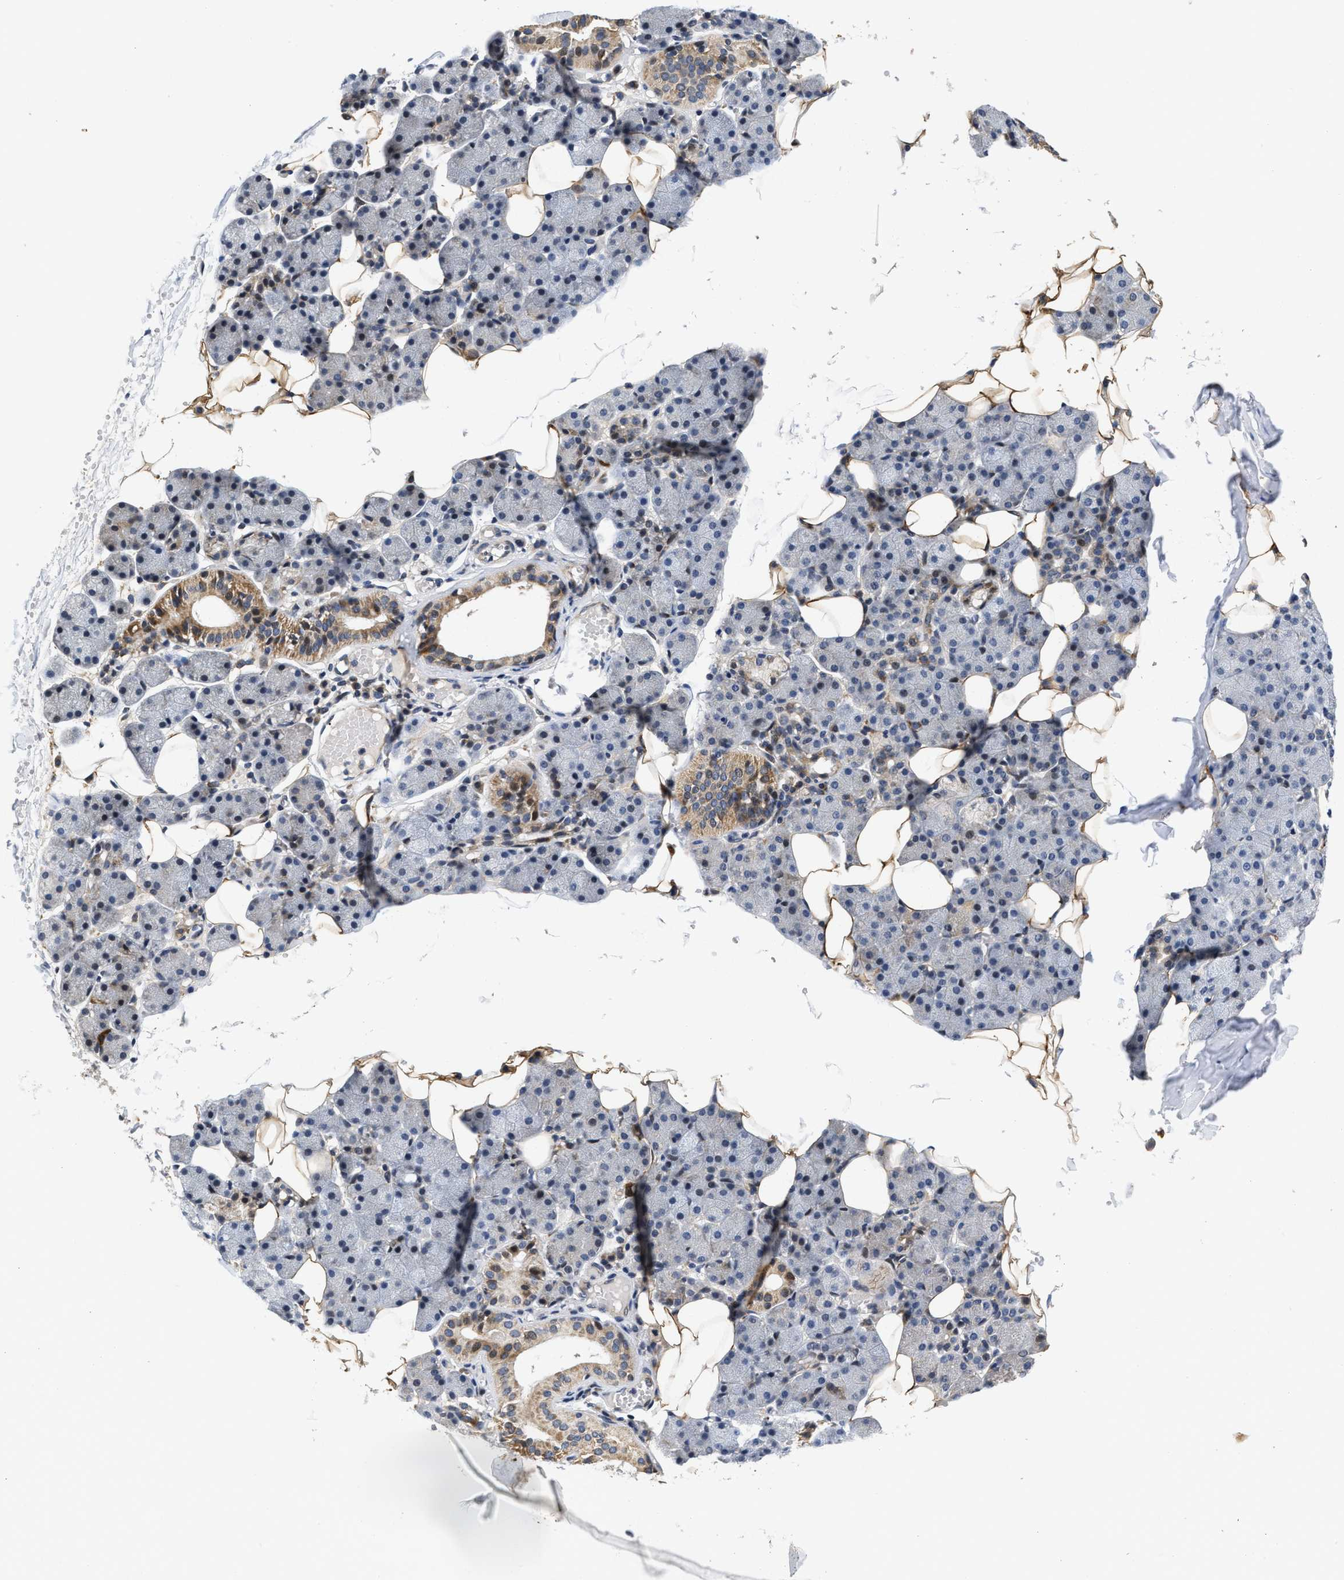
{"staining": {"intensity": "moderate", "quantity": "<25%", "location": "cytoplasmic/membranous"}, "tissue": "salivary gland", "cell_type": "Glandular cells", "image_type": "normal", "snomed": [{"axis": "morphology", "description": "Normal tissue, NOS"}, {"axis": "topography", "description": "Salivary gland"}], "caption": "Immunohistochemistry staining of benign salivary gland, which reveals low levels of moderate cytoplasmic/membranous expression in approximately <25% of glandular cells indicating moderate cytoplasmic/membranous protein positivity. The staining was performed using DAB (brown) for protein detection and nuclei were counterstained in hematoxylin (blue).", "gene": "SCYL2", "patient": {"sex": "female", "age": 33}}